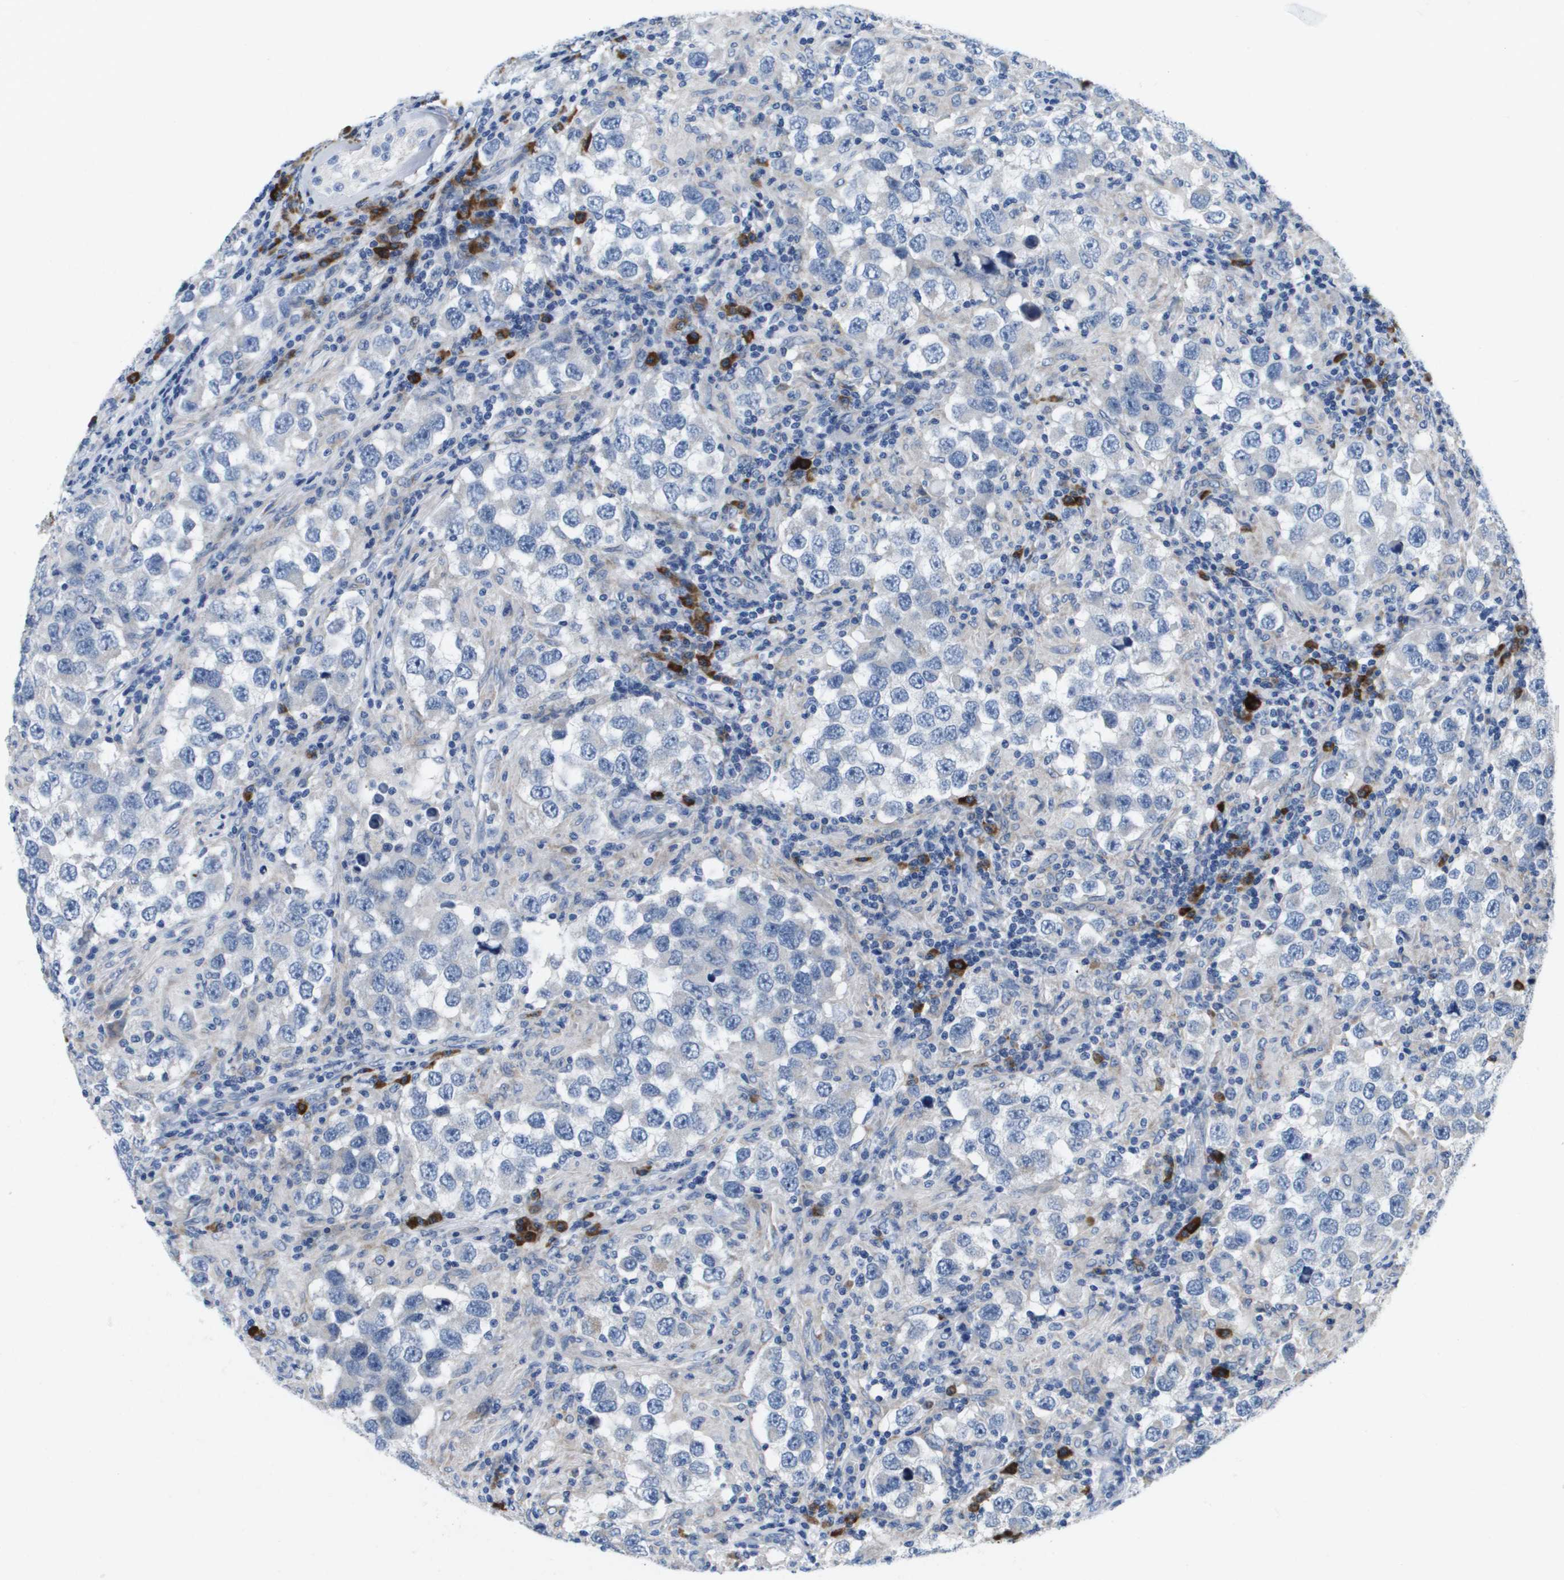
{"staining": {"intensity": "negative", "quantity": "none", "location": "none"}, "tissue": "testis cancer", "cell_type": "Tumor cells", "image_type": "cancer", "snomed": [{"axis": "morphology", "description": "Carcinoma, Embryonal, NOS"}, {"axis": "topography", "description": "Testis"}], "caption": "The histopathology image exhibits no staining of tumor cells in embryonal carcinoma (testis).", "gene": "CD3G", "patient": {"sex": "male", "age": 21}}